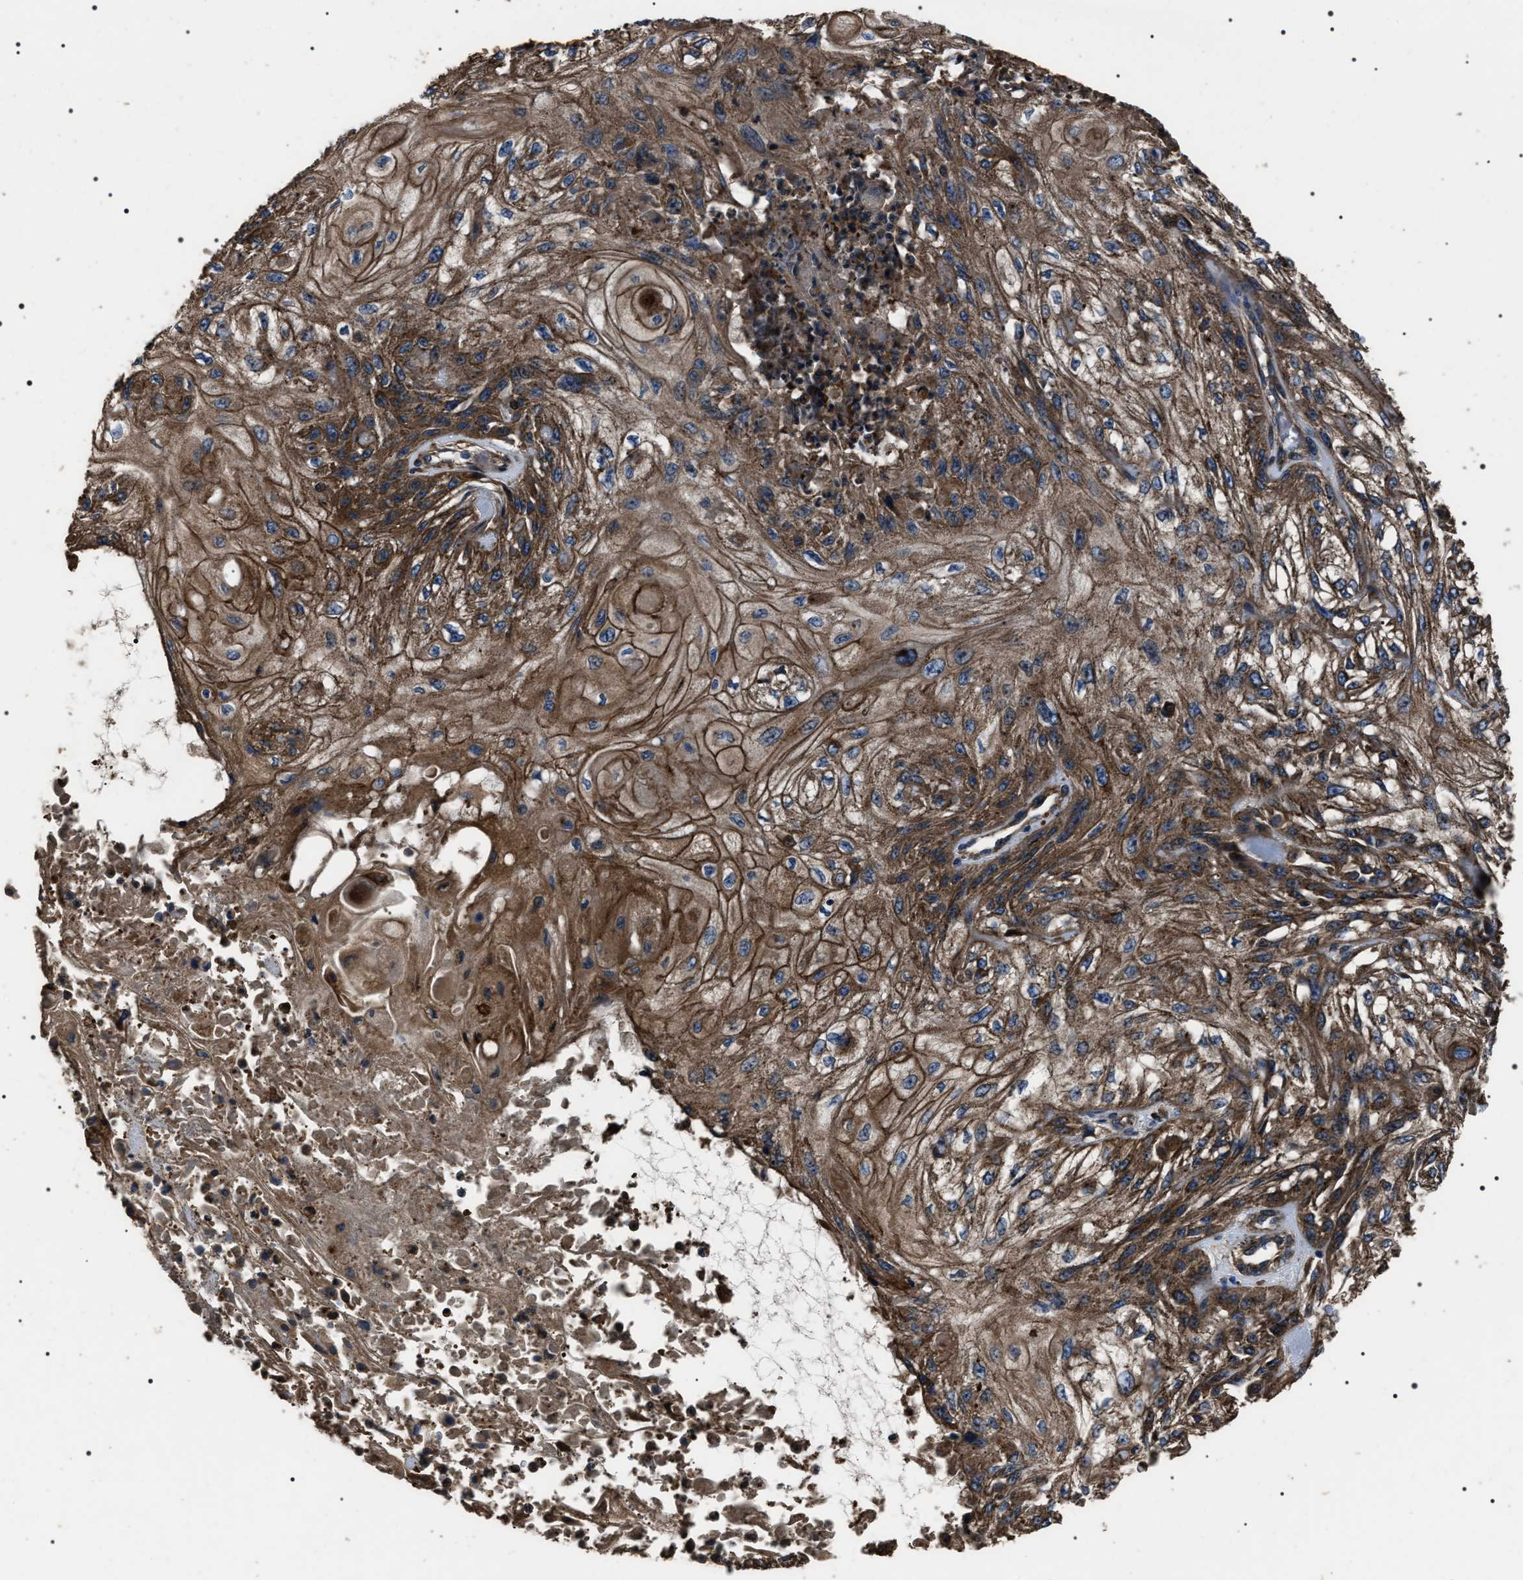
{"staining": {"intensity": "moderate", "quantity": ">75%", "location": "cytoplasmic/membranous"}, "tissue": "skin cancer", "cell_type": "Tumor cells", "image_type": "cancer", "snomed": [{"axis": "morphology", "description": "Squamous cell carcinoma, NOS"}, {"axis": "morphology", "description": "Squamous cell carcinoma, metastatic, NOS"}, {"axis": "topography", "description": "Skin"}, {"axis": "topography", "description": "Lymph node"}], "caption": "Skin squamous cell carcinoma stained with a brown dye demonstrates moderate cytoplasmic/membranous positive positivity in approximately >75% of tumor cells.", "gene": "HSCB", "patient": {"sex": "male", "age": 75}}